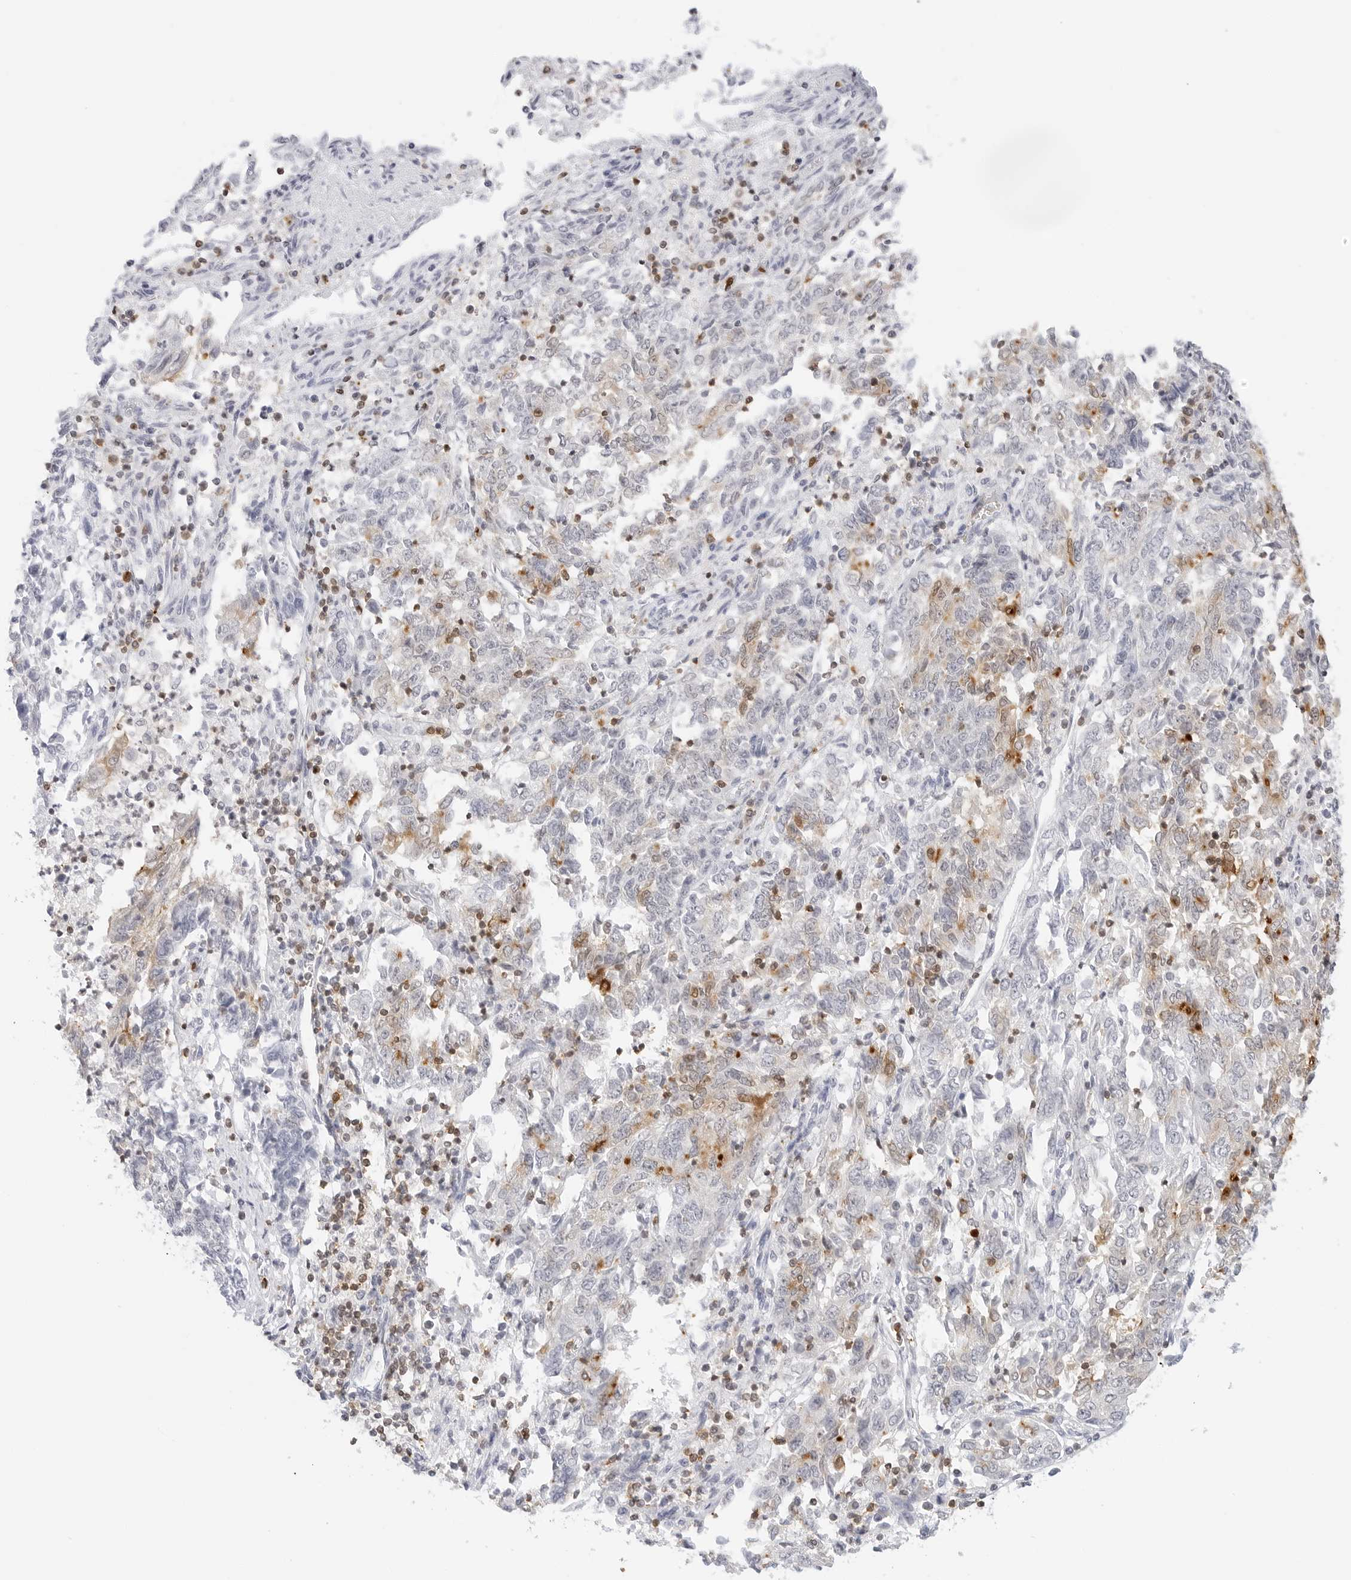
{"staining": {"intensity": "moderate", "quantity": "<25%", "location": "cytoplasmic/membranous"}, "tissue": "endometrial cancer", "cell_type": "Tumor cells", "image_type": "cancer", "snomed": [{"axis": "morphology", "description": "Adenocarcinoma, NOS"}, {"axis": "topography", "description": "Endometrium"}], "caption": "High-power microscopy captured an IHC micrograph of endometrial cancer (adenocarcinoma), revealing moderate cytoplasmic/membranous expression in approximately <25% of tumor cells.", "gene": "SLC9A3R1", "patient": {"sex": "female", "age": 80}}